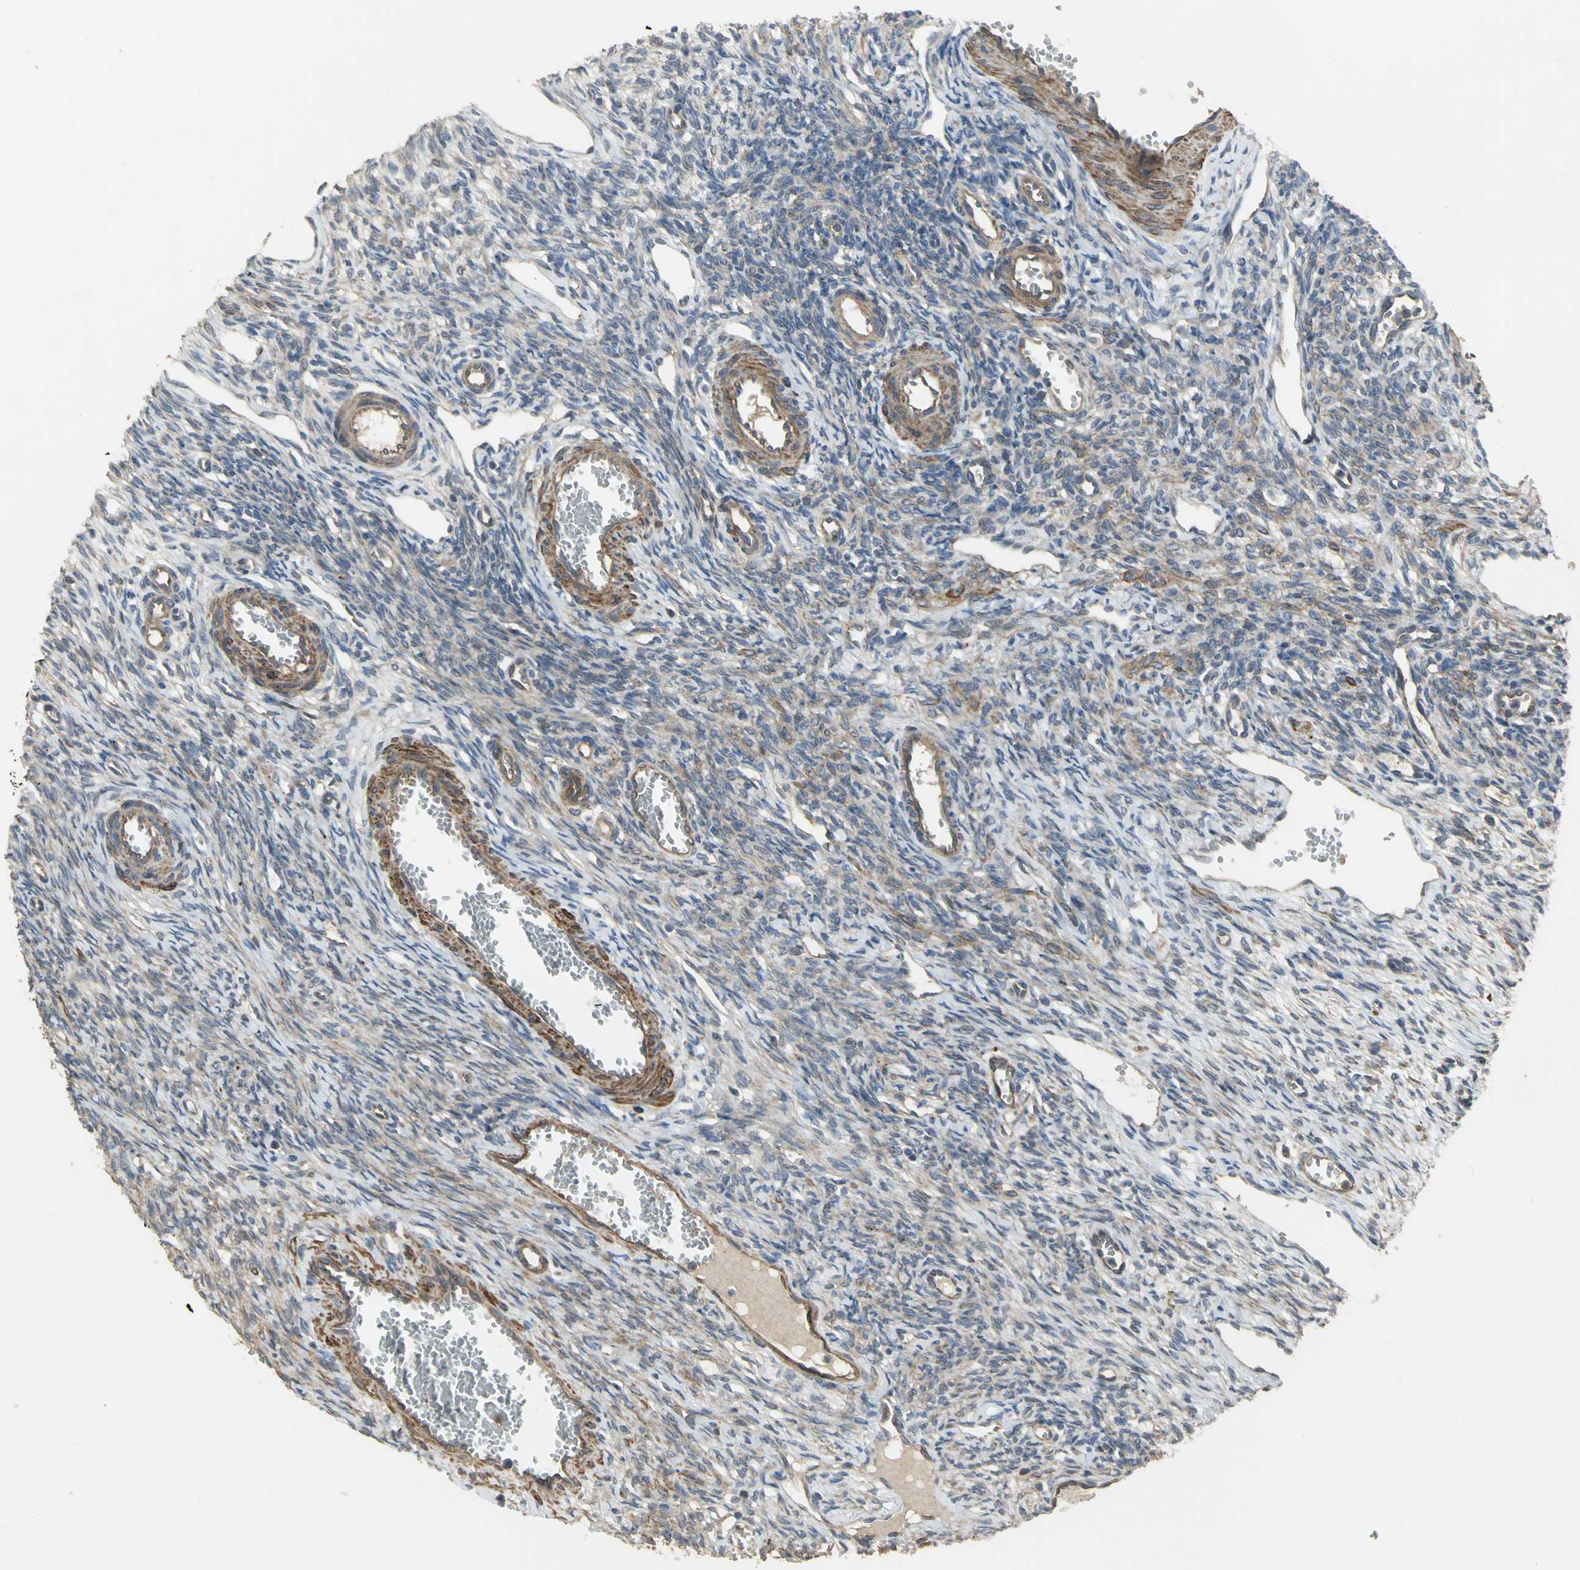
{"staining": {"intensity": "weak", "quantity": "25%-75%", "location": "cytoplasmic/membranous"}, "tissue": "ovary", "cell_type": "Ovarian stroma cells", "image_type": "normal", "snomed": [{"axis": "morphology", "description": "Normal tissue, NOS"}, {"axis": "topography", "description": "Ovary"}], "caption": "The photomicrograph shows a brown stain indicating the presence of a protein in the cytoplasmic/membranous of ovarian stroma cells in ovary. (IHC, brightfield microscopy, high magnification).", "gene": "MET", "patient": {"sex": "female", "age": 33}}